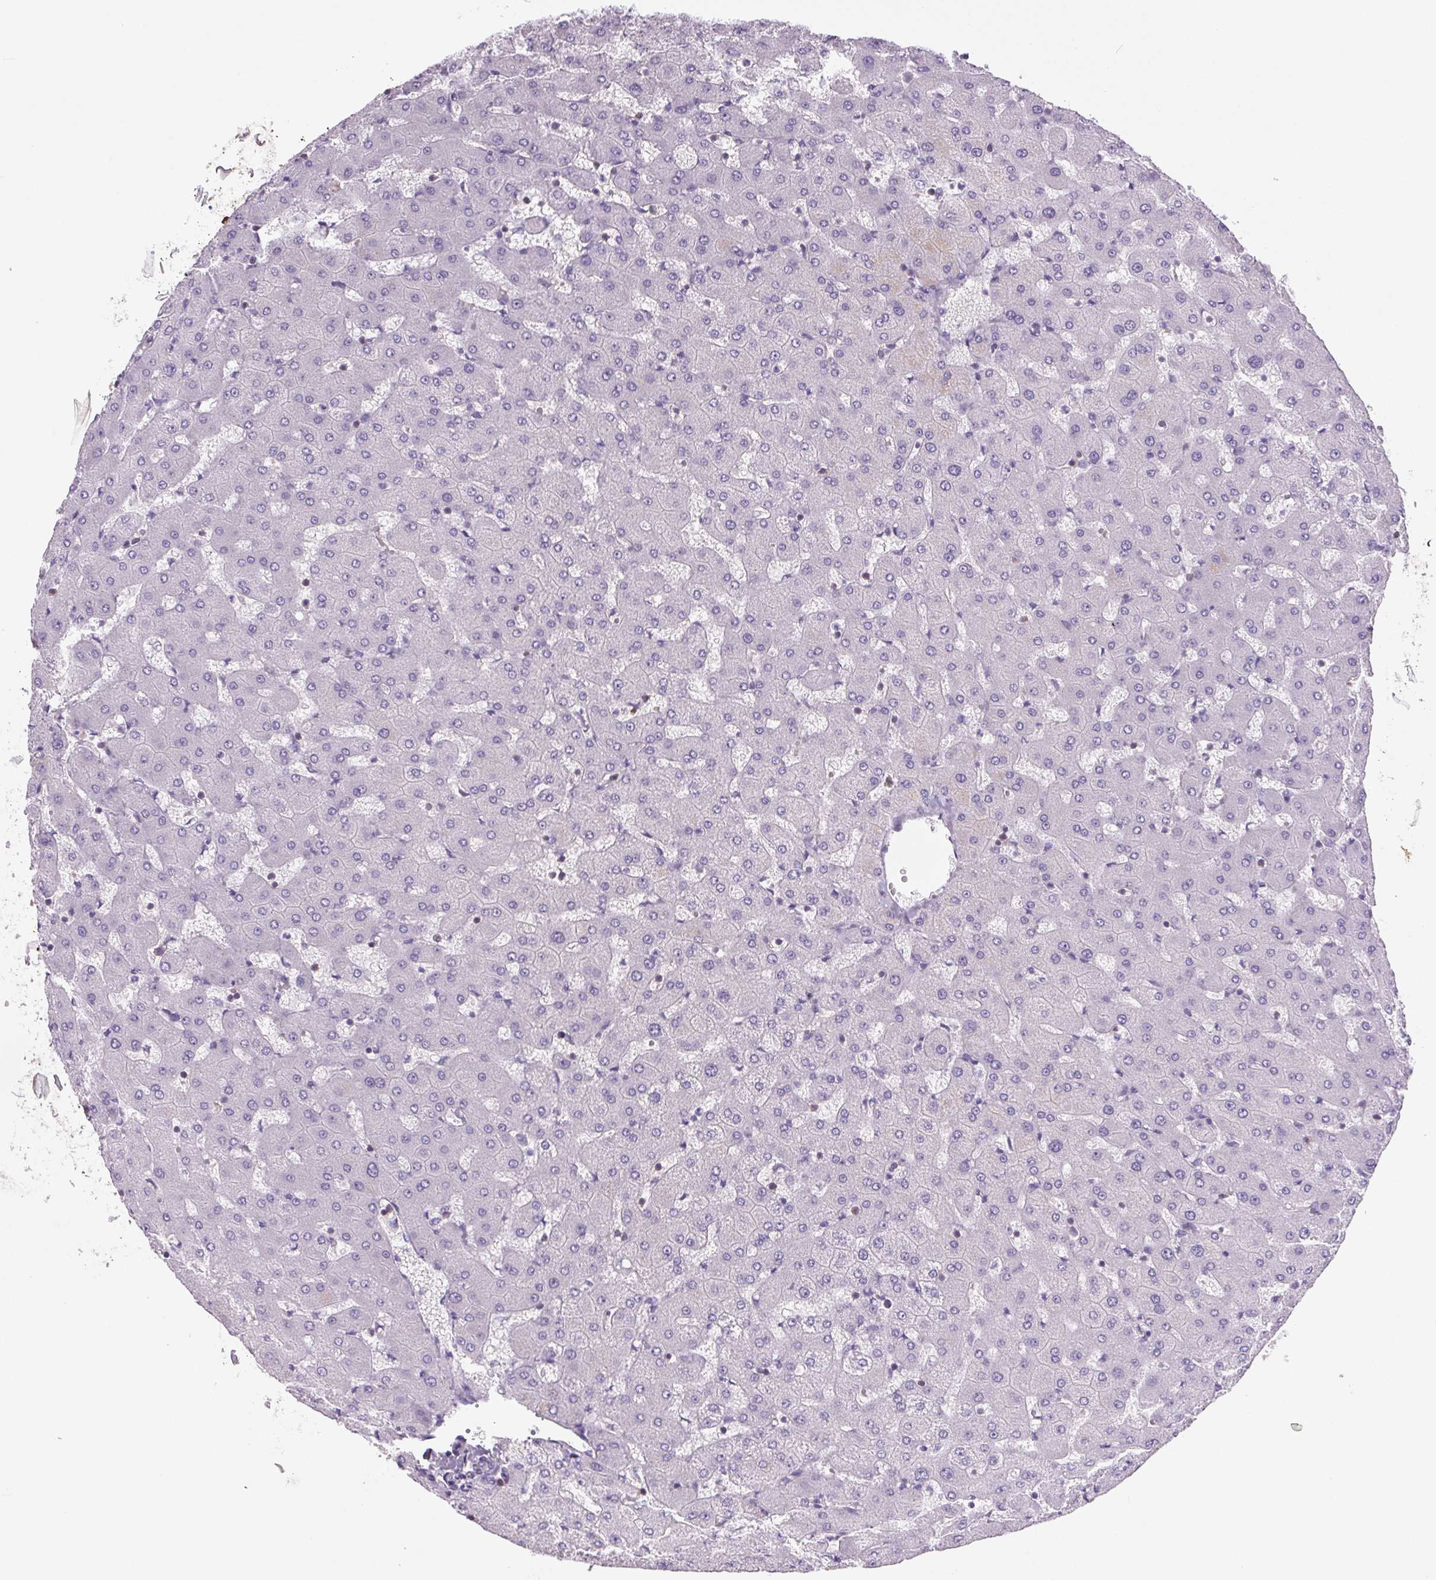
{"staining": {"intensity": "negative", "quantity": "none", "location": "none"}, "tissue": "liver", "cell_type": "Cholangiocytes", "image_type": "normal", "snomed": [{"axis": "morphology", "description": "Normal tissue, NOS"}, {"axis": "topography", "description": "Liver"}], "caption": "IHC of benign human liver reveals no staining in cholangiocytes.", "gene": "S100A2", "patient": {"sex": "female", "age": 63}}